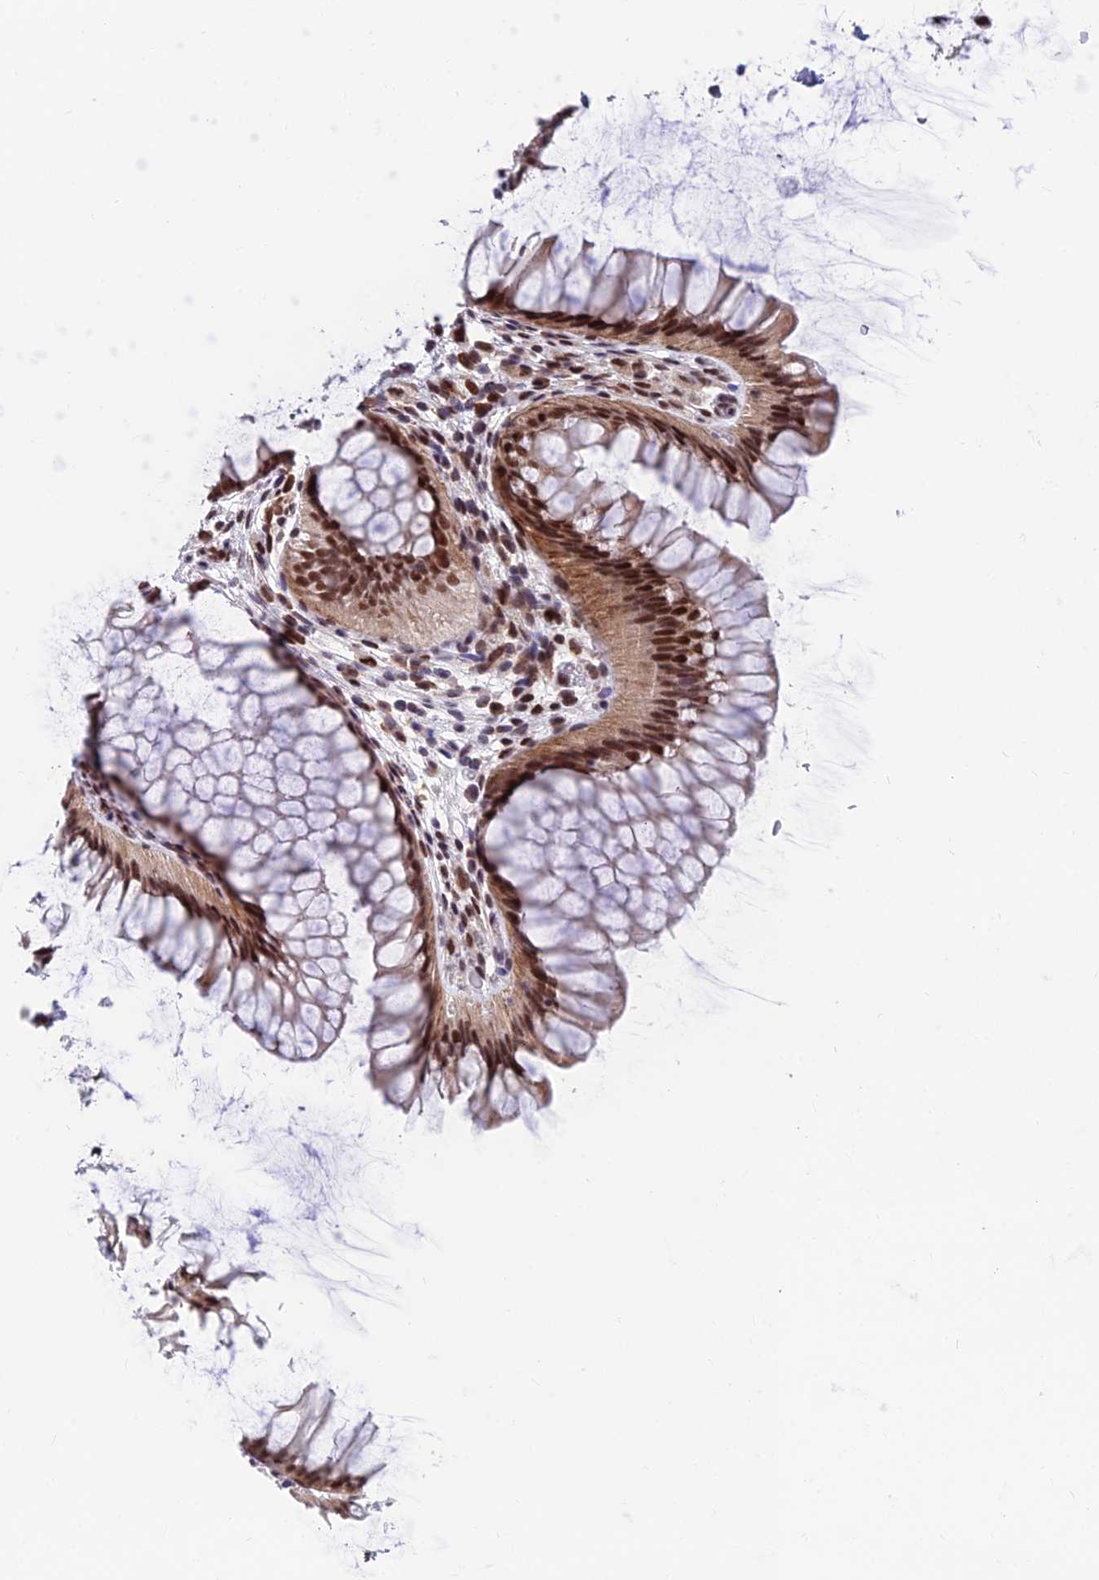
{"staining": {"intensity": "weak", "quantity": ">75%", "location": "cytoplasmic/membranous"}, "tissue": "colon", "cell_type": "Endothelial cells", "image_type": "normal", "snomed": [{"axis": "morphology", "description": "Normal tissue, NOS"}, {"axis": "topography", "description": "Colon"}], "caption": "Immunohistochemical staining of normal colon shows >75% levels of weak cytoplasmic/membranous protein positivity in about >75% of endothelial cells. Immunohistochemistry (ihc) stains the protein of interest in brown and the nuclei are stained blue.", "gene": "KIAA1191", "patient": {"sex": "female", "age": 82}}